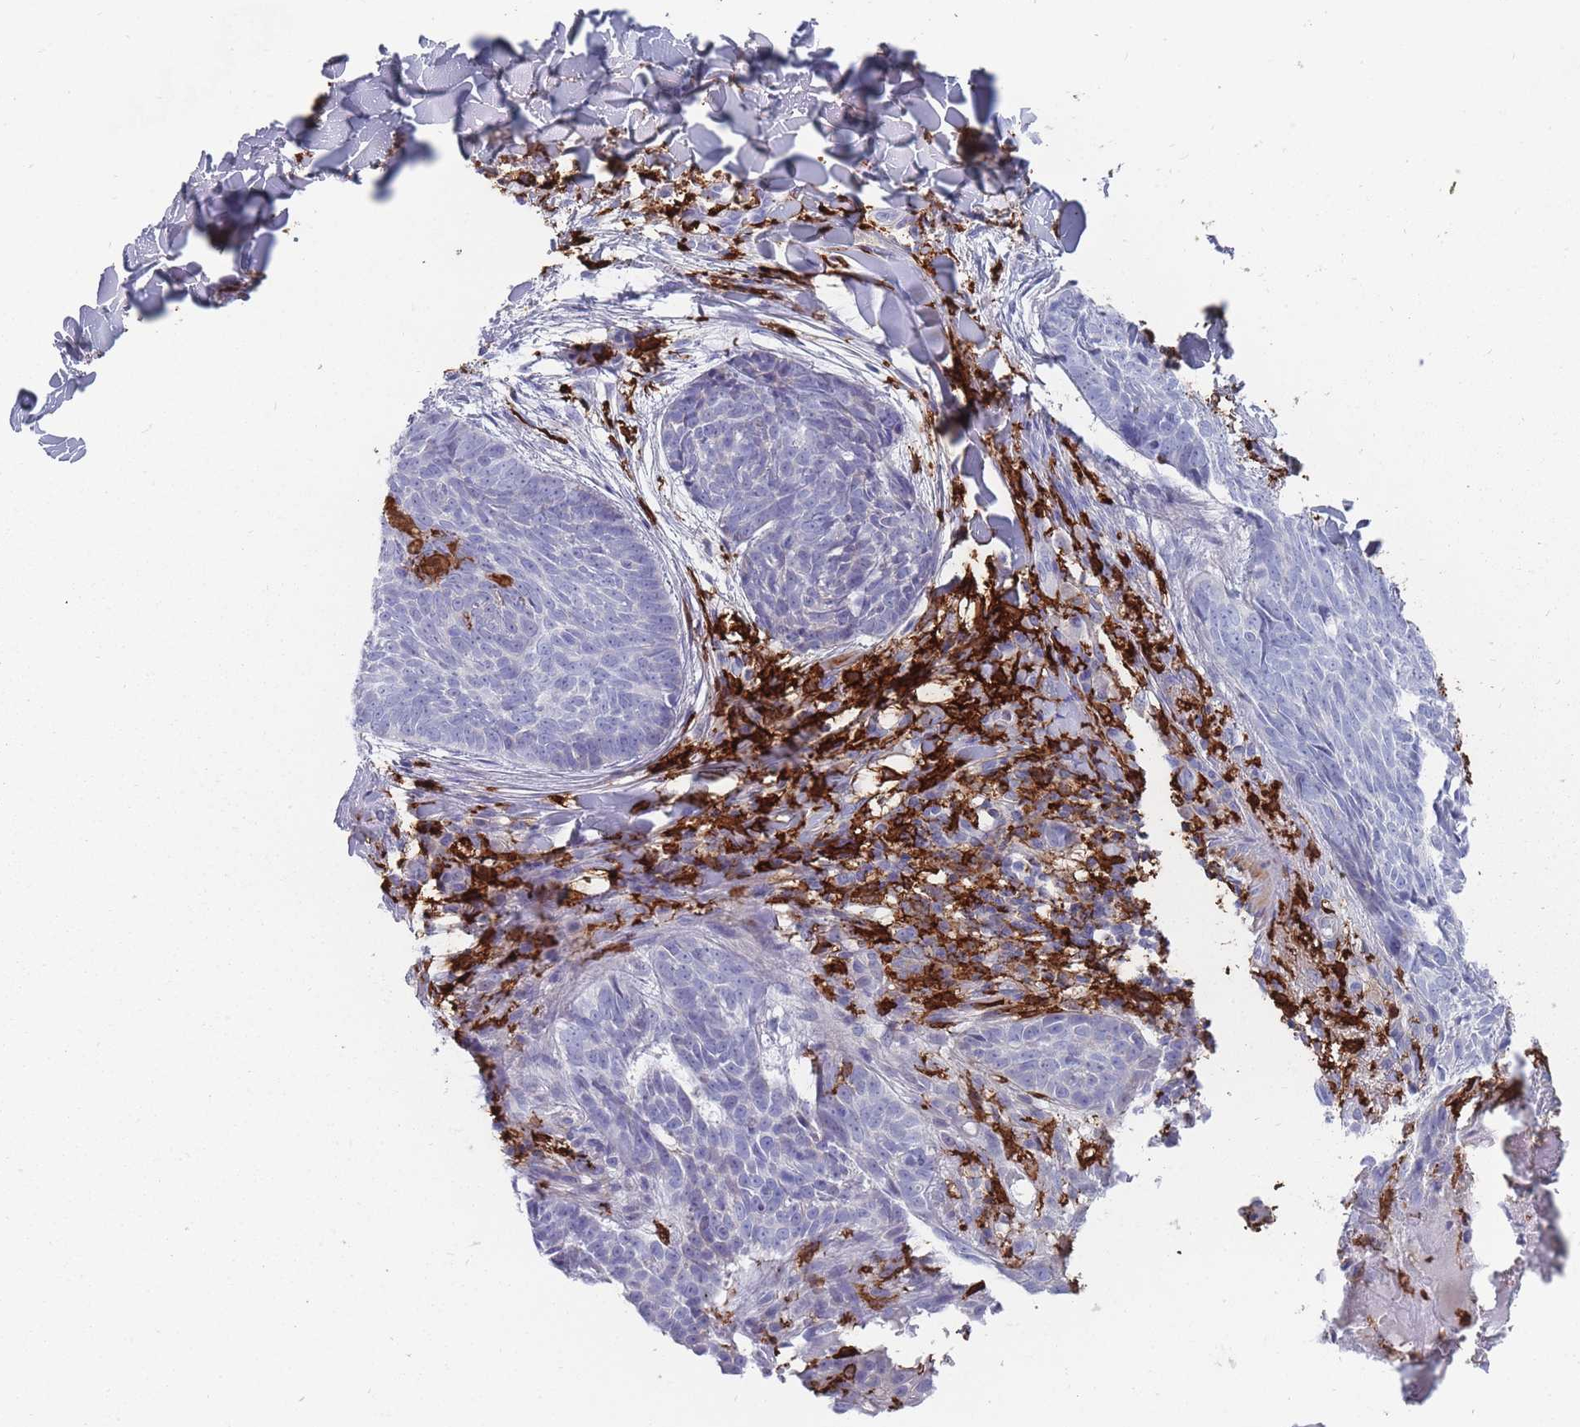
{"staining": {"intensity": "negative", "quantity": "none", "location": "none"}, "tissue": "skin cancer", "cell_type": "Tumor cells", "image_type": "cancer", "snomed": [{"axis": "morphology", "description": "Basal cell carcinoma"}, {"axis": "topography", "description": "Skin"}], "caption": "Image shows no protein staining in tumor cells of basal cell carcinoma (skin) tissue. (Immunohistochemistry (ihc), brightfield microscopy, high magnification).", "gene": "AIF1", "patient": {"sex": "female", "age": 61}}